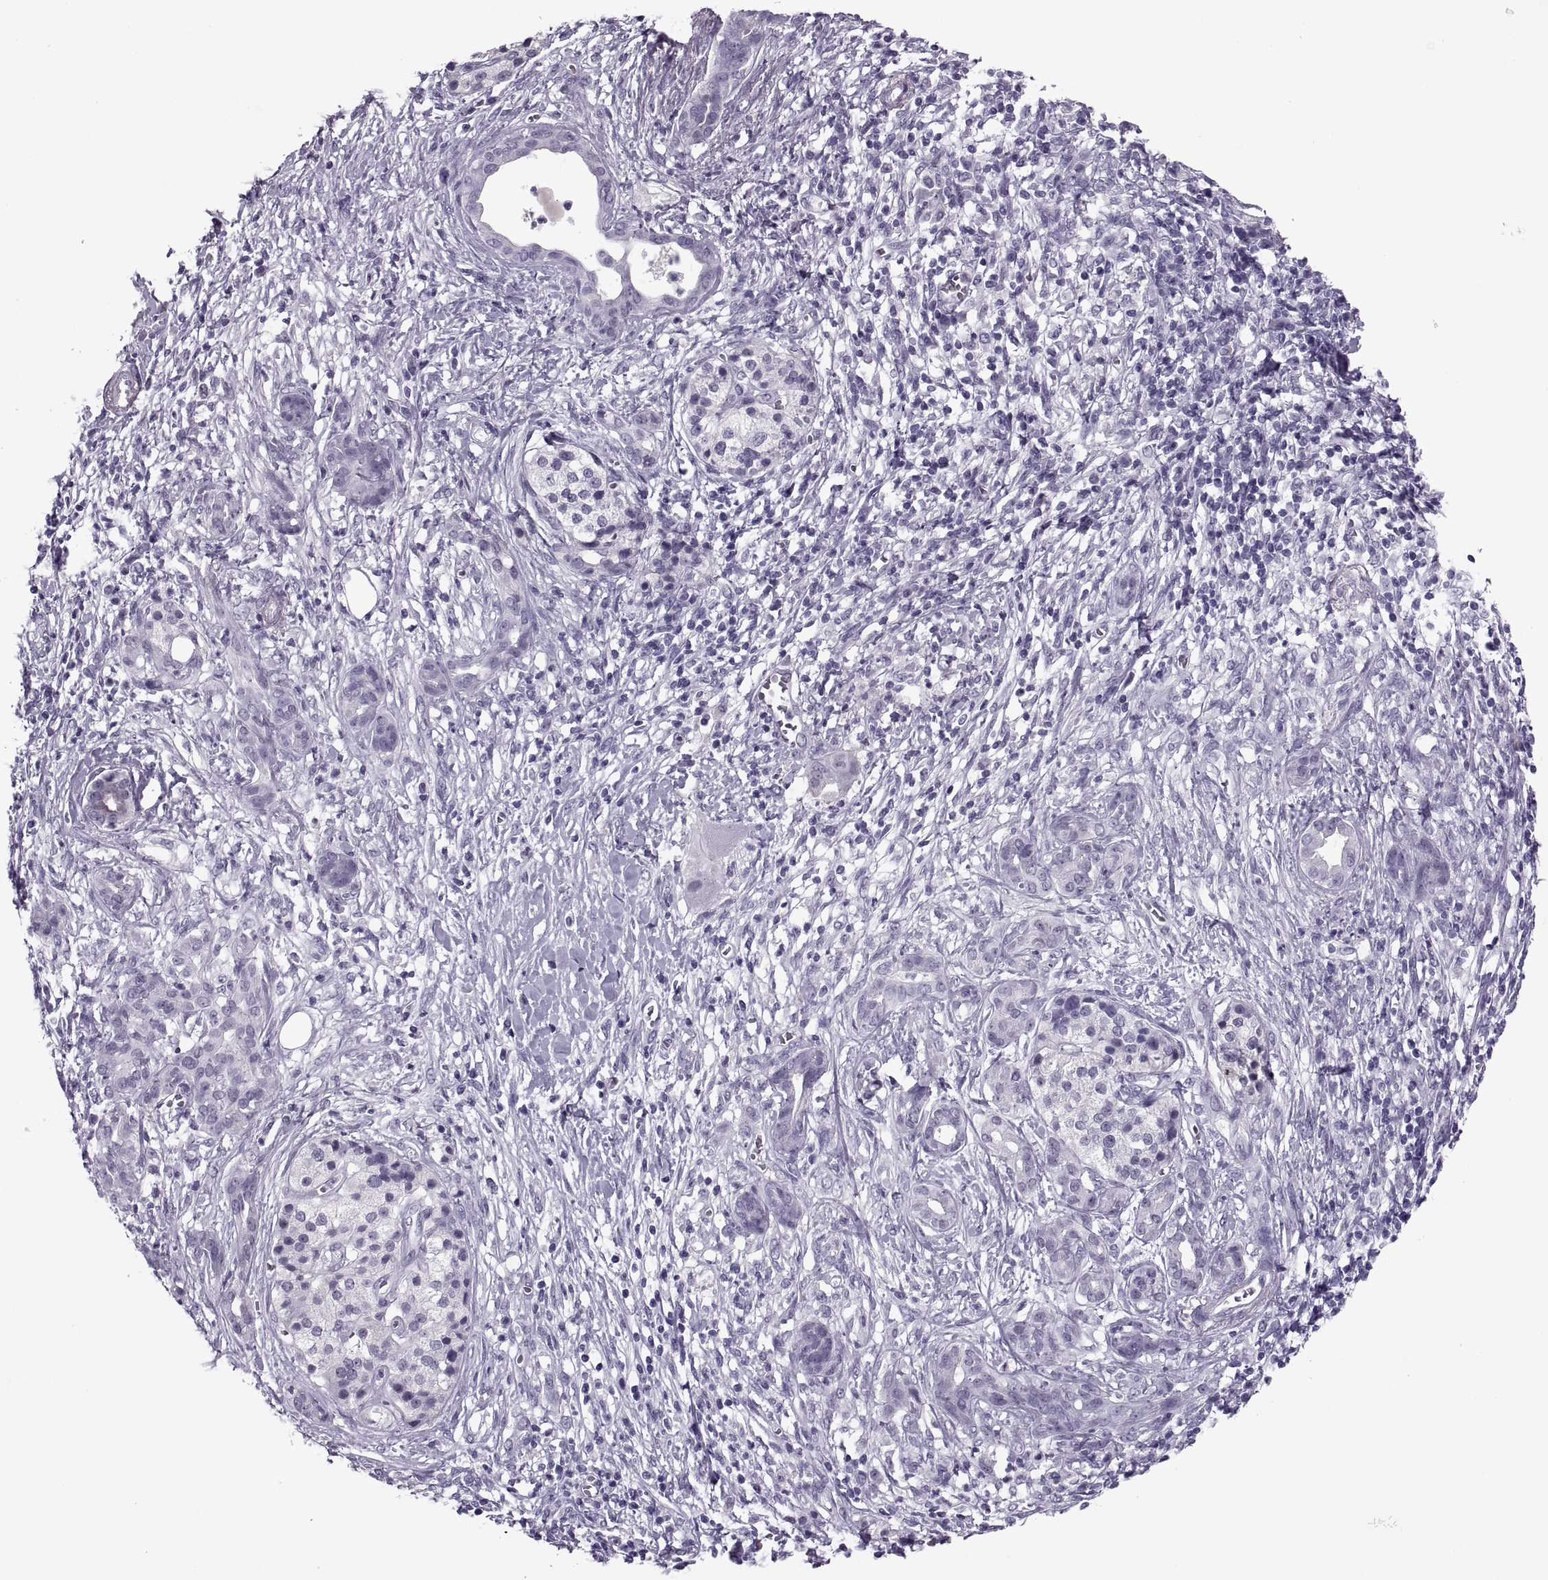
{"staining": {"intensity": "negative", "quantity": "none", "location": "none"}, "tissue": "pancreatic cancer", "cell_type": "Tumor cells", "image_type": "cancer", "snomed": [{"axis": "morphology", "description": "Adenocarcinoma, NOS"}, {"axis": "topography", "description": "Pancreas"}], "caption": "Immunohistochemistry (IHC) of pancreatic cancer demonstrates no expression in tumor cells.", "gene": "SYNGR4", "patient": {"sex": "male", "age": 61}}